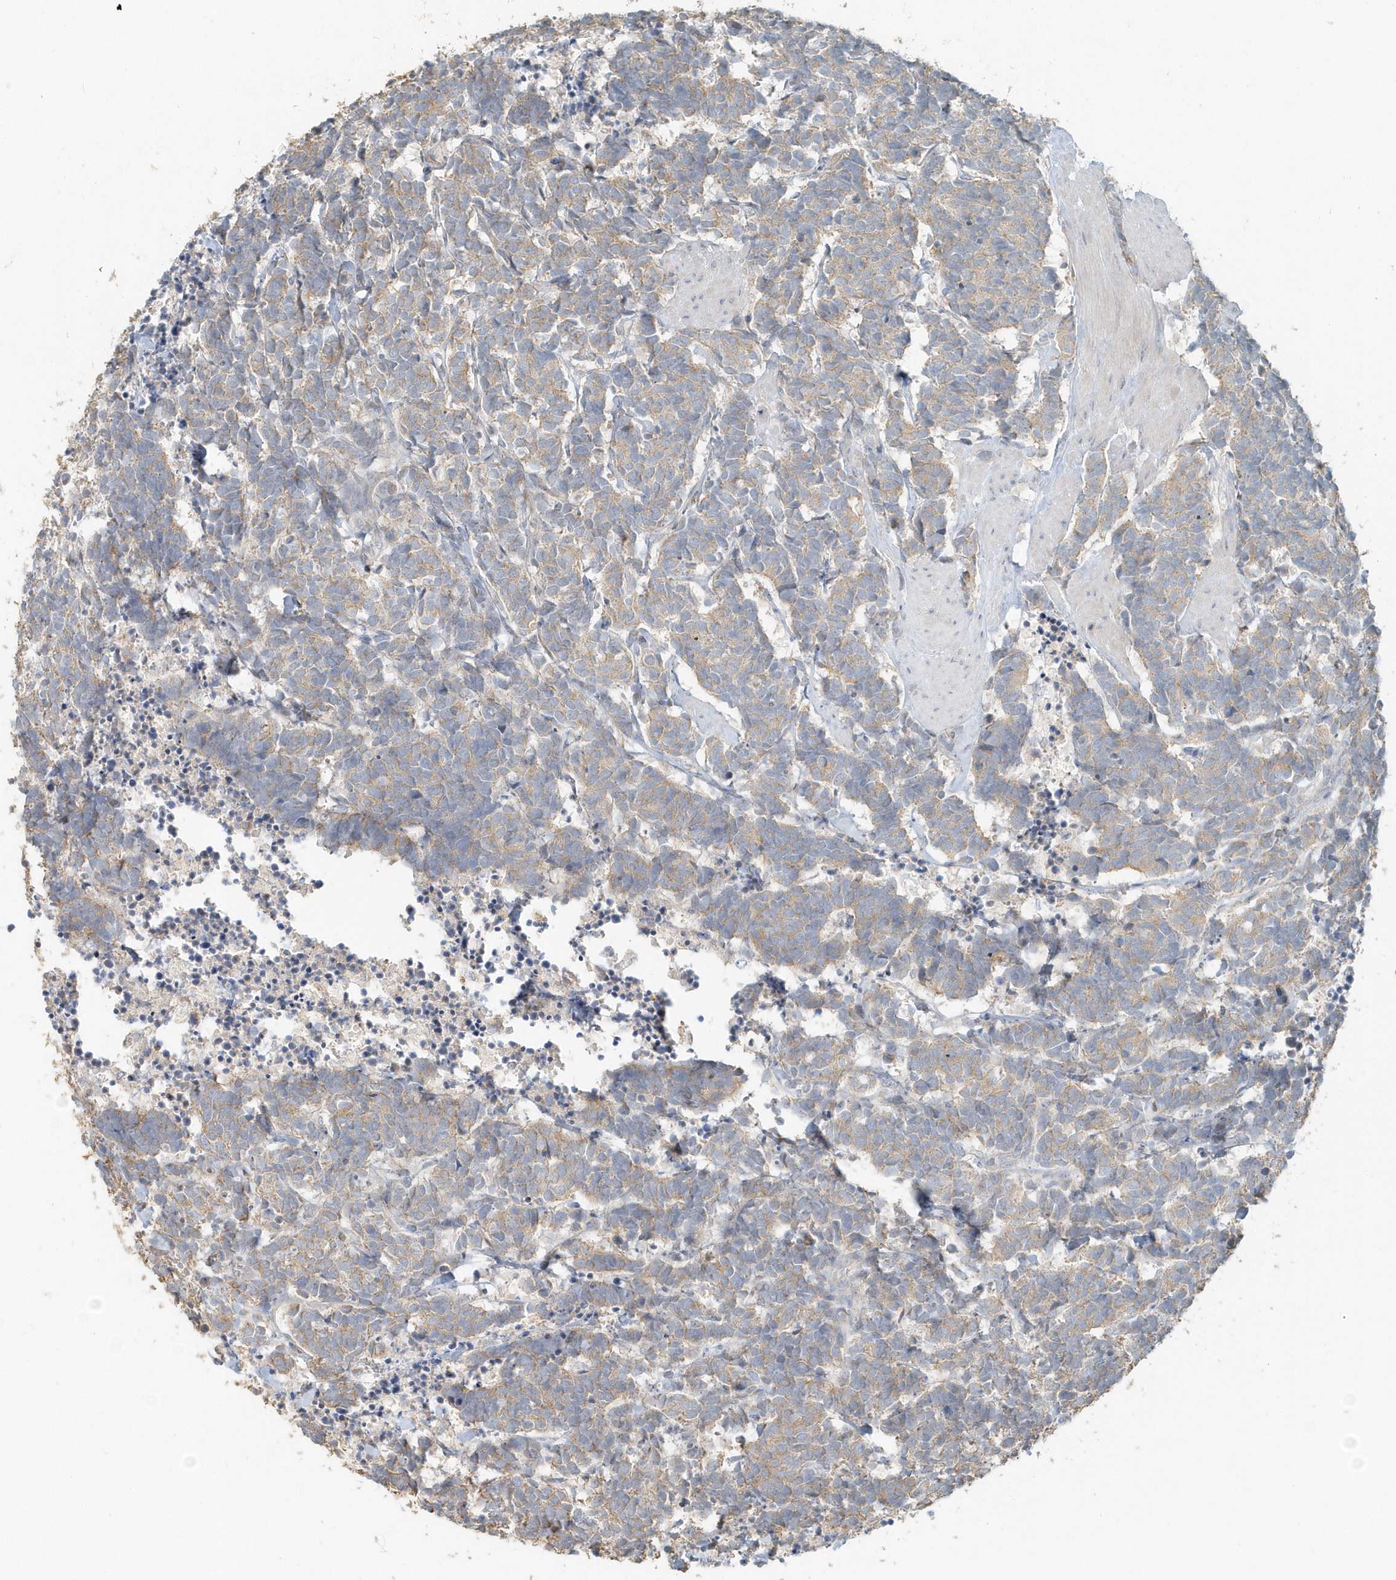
{"staining": {"intensity": "weak", "quantity": ">75%", "location": "cytoplasmic/membranous"}, "tissue": "carcinoid", "cell_type": "Tumor cells", "image_type": "cancer", "snomed": [{"axis": "morphology", "description": "Carcinoma, NOS"}, {"axis": "morphology", "description": "Carcinoid, malignant, NOS"}, {"axis": "topography", "description": "Urinary bladder"}], "caption": "Immunohistochemical staining of human malignant carcinoid exhibits weak cytoplasmic/membranous protein positivity in about >75% of tumor cells. (DAB IHC, brown staining for protein, blue staining for nuclei).", "gene": "MMRN1", "patient": {"sex": "male", "age": 57}}